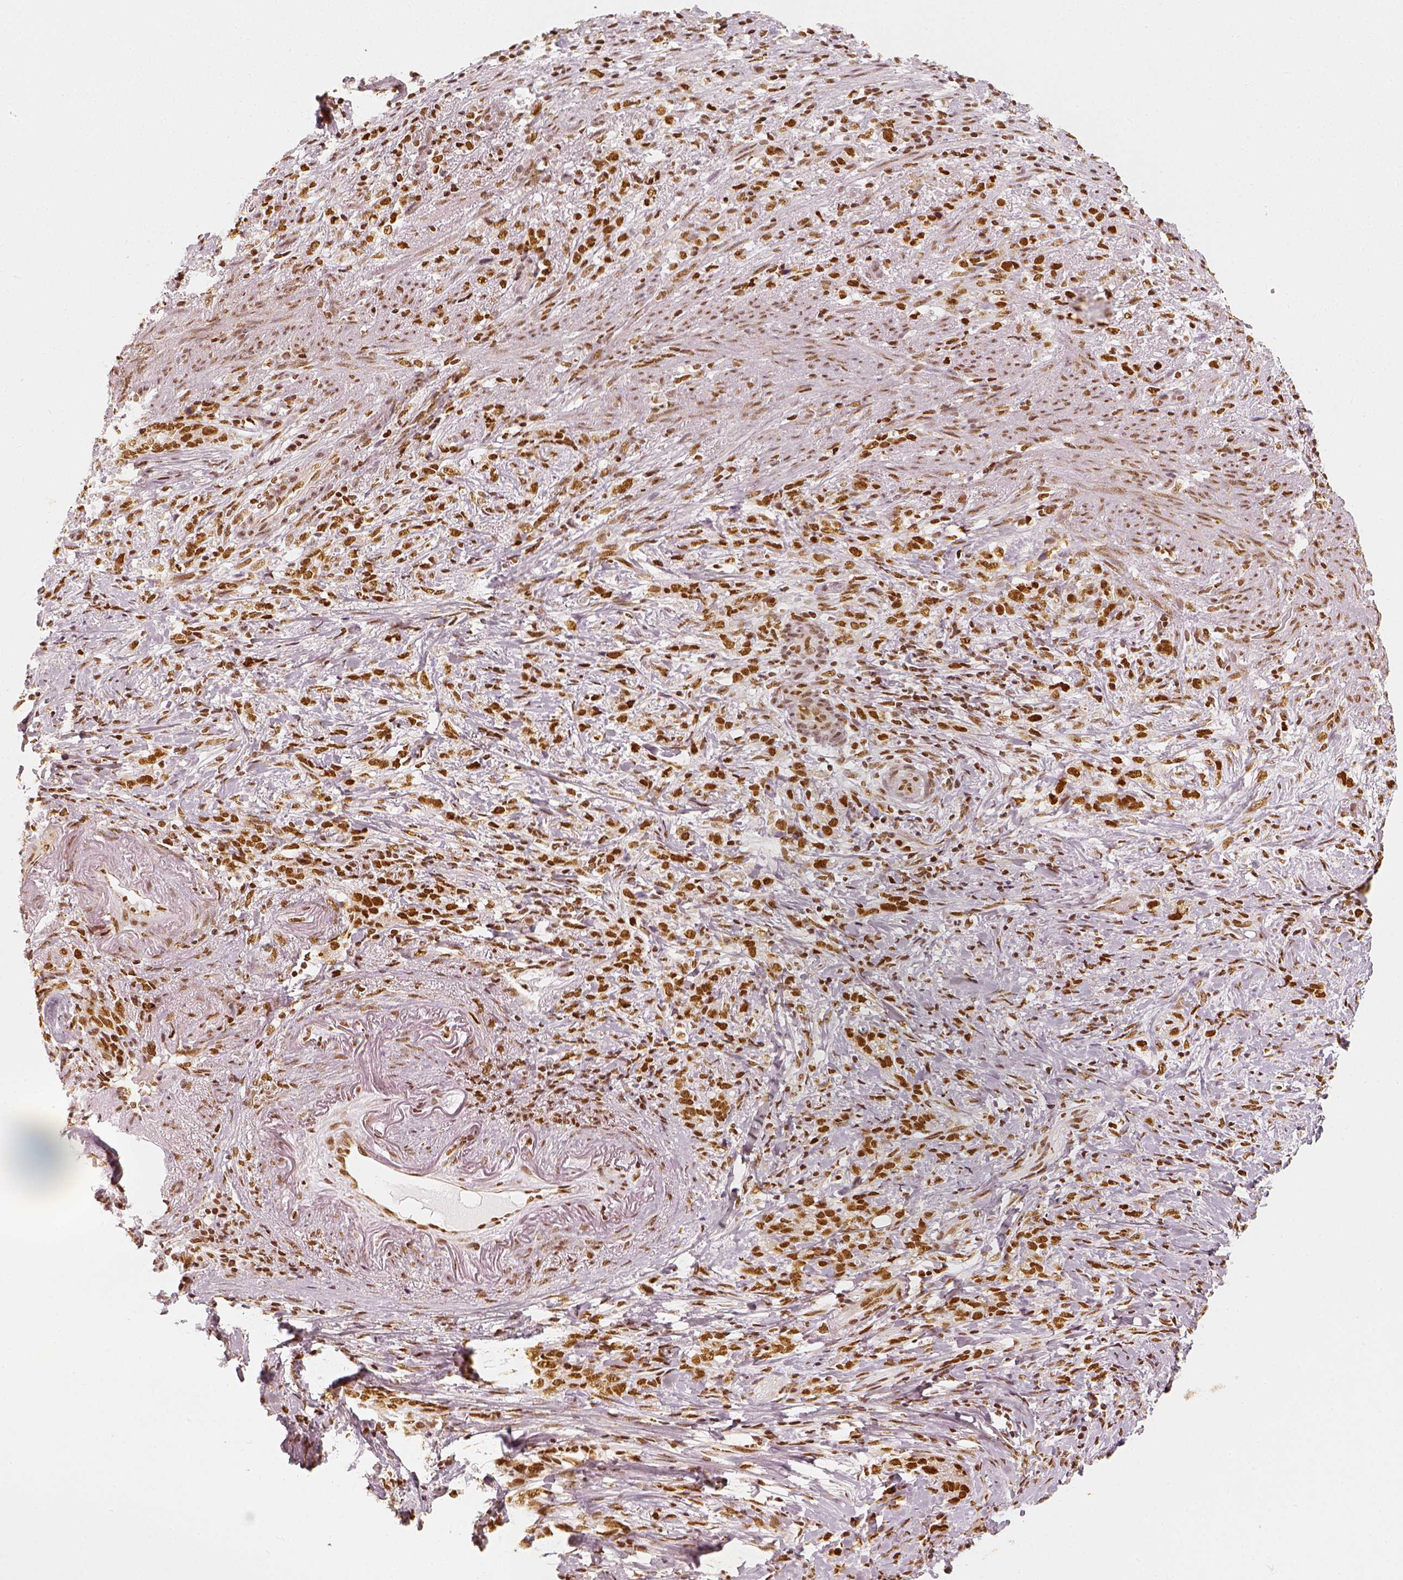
{"staining": {"intensity": "strong", "quantity": ">75%", "location": "nuclear"}, "tissue": "stomach cancer", "cell_type": "Tumor cells", "image_type": "cancer", "snomed": [{"axis": "morphology", "description": "Adenocarcinoma, NOS"}, {"axis": "topography", "description": "Stomach, lower"}], "caption": "Immunohistochemistry (IHC) histopathology image of neoplastic tissue: adenocarcinoma (stomach) stained using immunohistochemistry shows high levels of strong protein expression localized specifically in the nuclear of tumor cells, appearing as a nuclear brown color.", "gene": "KDM5B", "patient": {"sex": "male", "age": 88}}